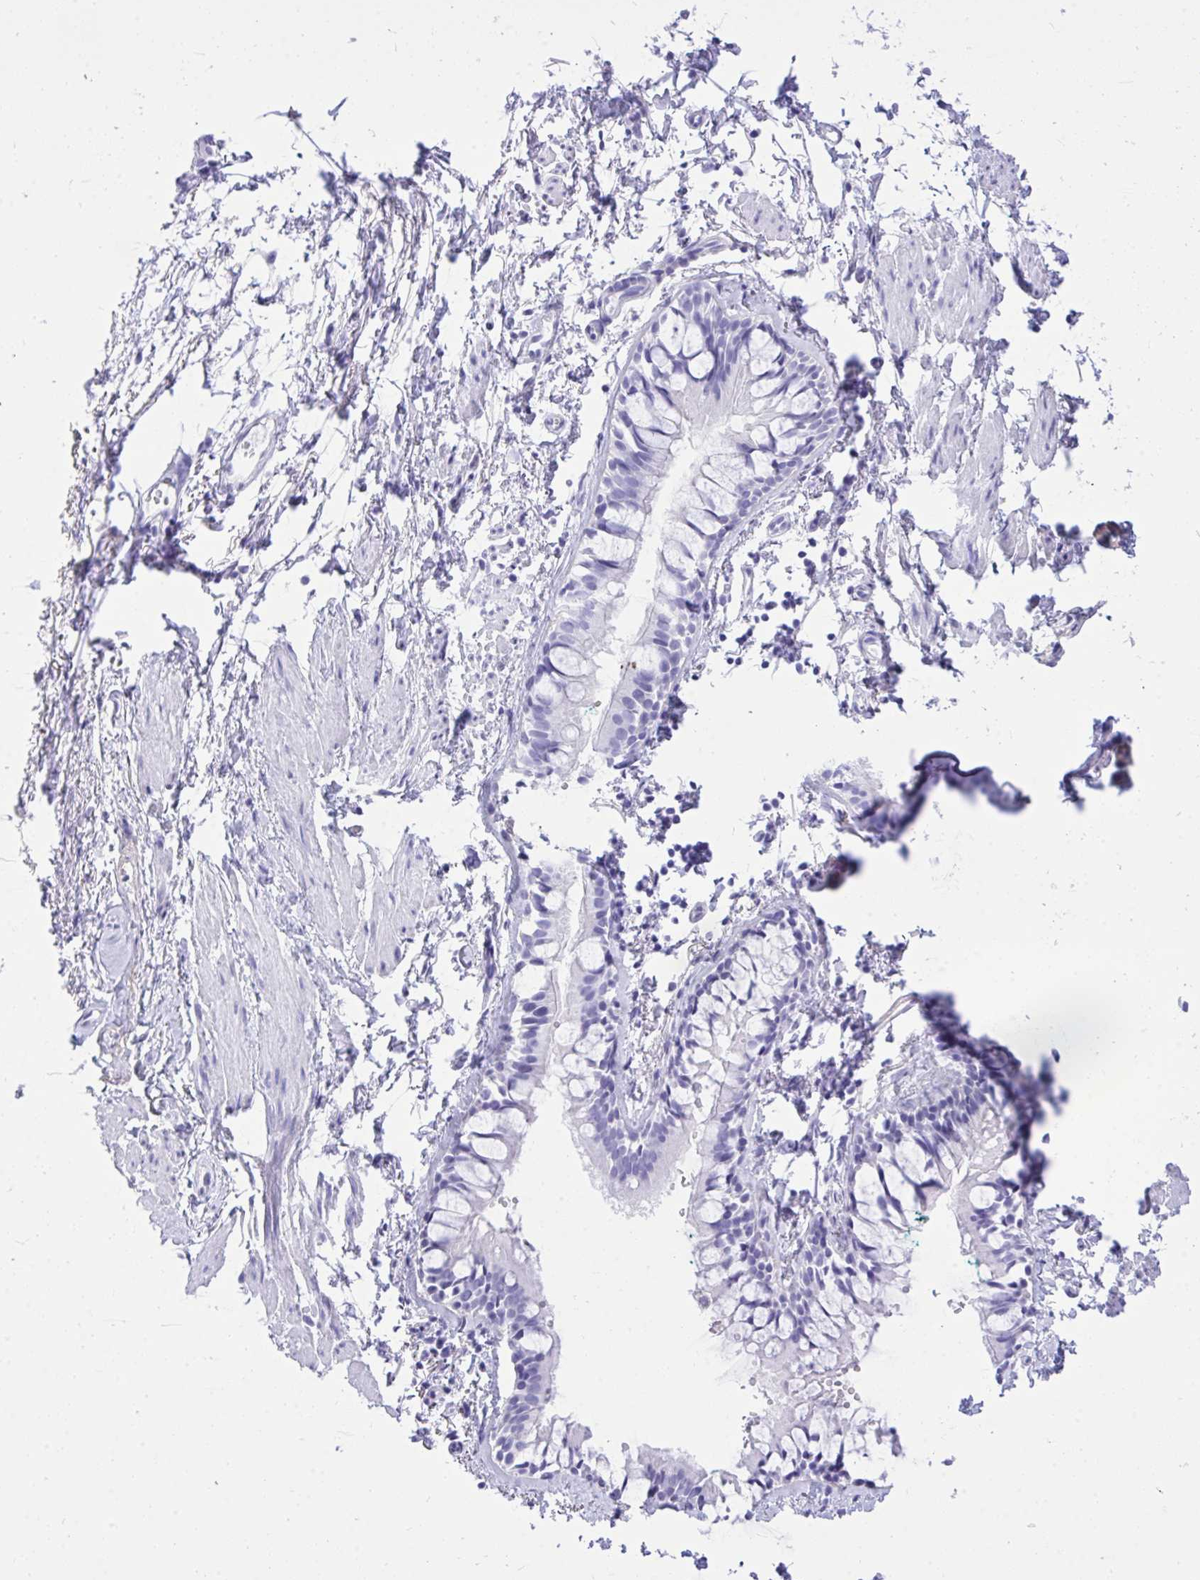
{"staining": {"intensity": "negative", "quantity": "none", "location": "none"}, "tissue": "bronchus", "cell_type": "Respiratory epithelial cells", "image_type": "normal", "snomed": [{"axis": "morphology", "description": "Normal tissue, NOS"}, {"axis": "topography", "description": "Cartilage tissue"}, {"axis": "topography", "description": "Bronchus"}, {"axis": "topography", "description": "Peripheral nerve tissue"}], "caption": "DAB (3,3'-diaminobenzidine) immunohistochemical staining of unremarkable human bronchus exhibits no significant expression in respiratory epithelial cells.", "gene": "TLN2", "patient": {"sex": "female", "age": 59}}